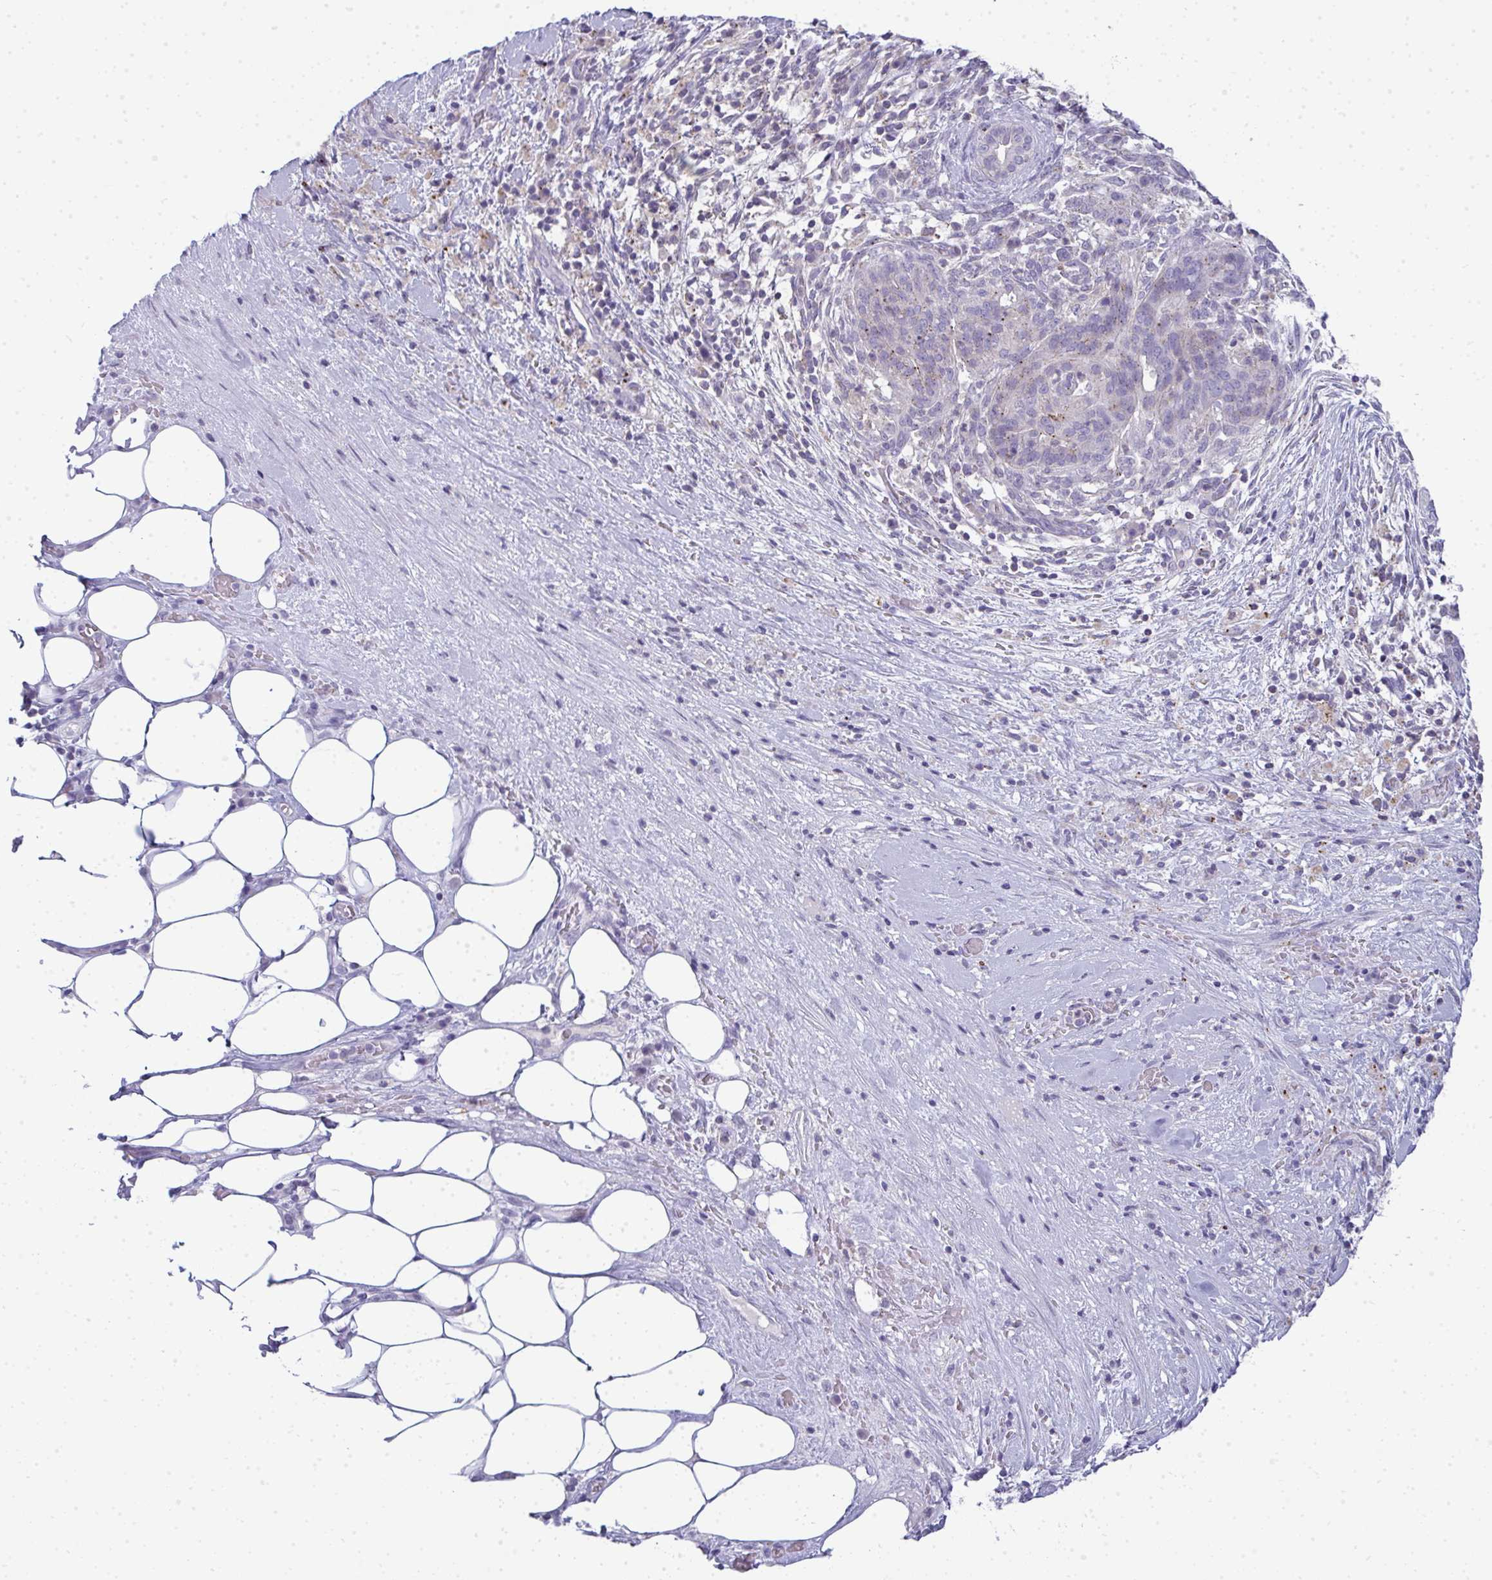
{"staining": {"intensity": "weak", "quantity": "<25%", "location": "cytoplasmic/membranous"}, "tissue": "pancreatic cancer", "cell_type": "Tumor cells", "image_type": "cancer", "snomed": [{"axis": "morphology", "description": "Adenocarcinoma, NOS"}, {"axis": "topography", "description": "Pancreas"}], "caption": "The IHC image has no significant positivity in tumor cells of pancreatic cancer (adenocarcinoma) tissue.", "gene": "VPS4B", "patient": {"sex": "male", "age": 44}}